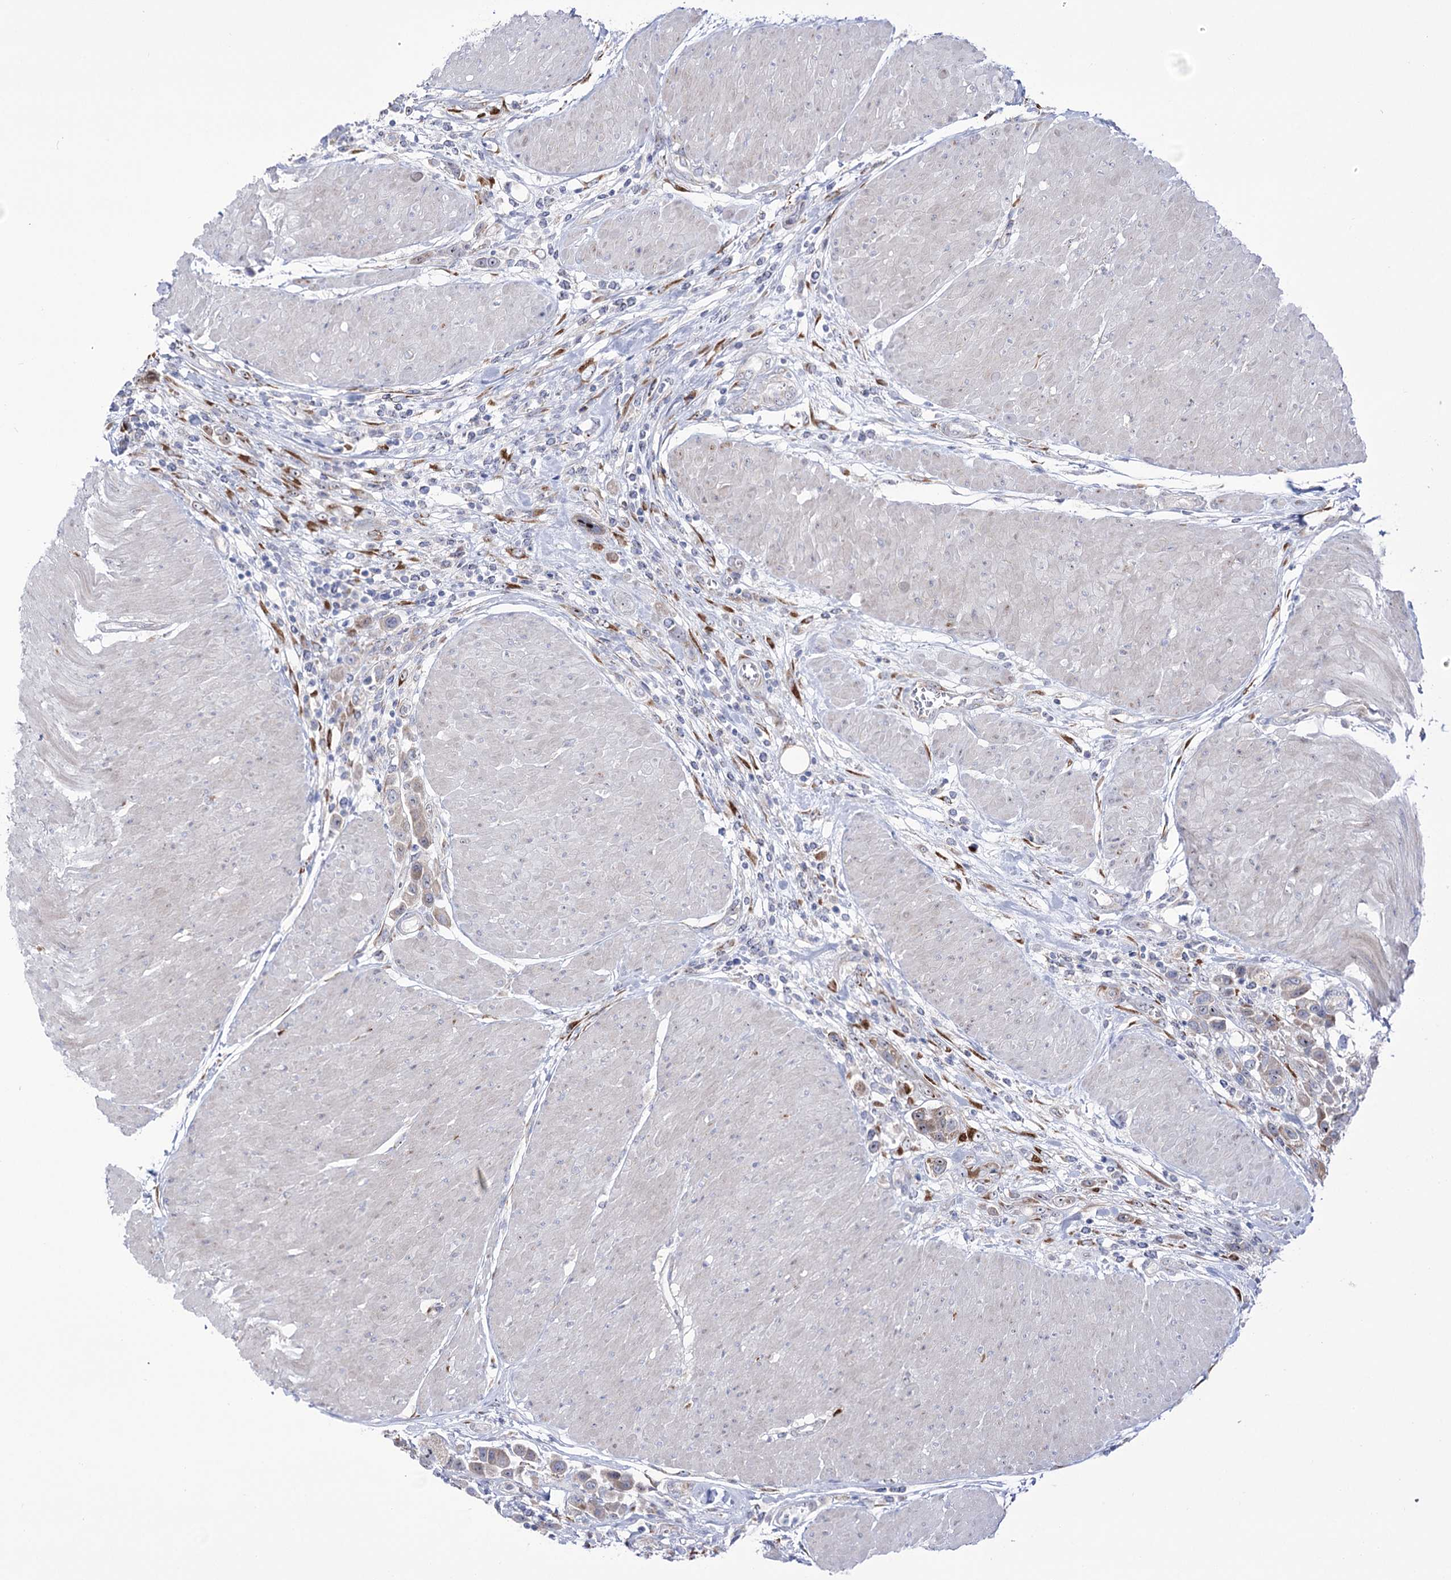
{"staining": {"intensity": "weak", "quantity": "<25%", "location": "cytoplasmic/membranous"}, "tissue": "urothelial cancer", "cell_type": "Tumor cells", "image_type": "cancer", "snomed": [{"axis": "morphology", "description": "Urothelial carcinoma, High grade"}, {"axis": "topography", "description": "Urinary bladder"}], "caption": "Micrograph shows no significant protein expression in tumor cells of high-grade urothelial carcinoma.", "gene": "METTL5", "patient": {"sex": "male", "age": 50}}